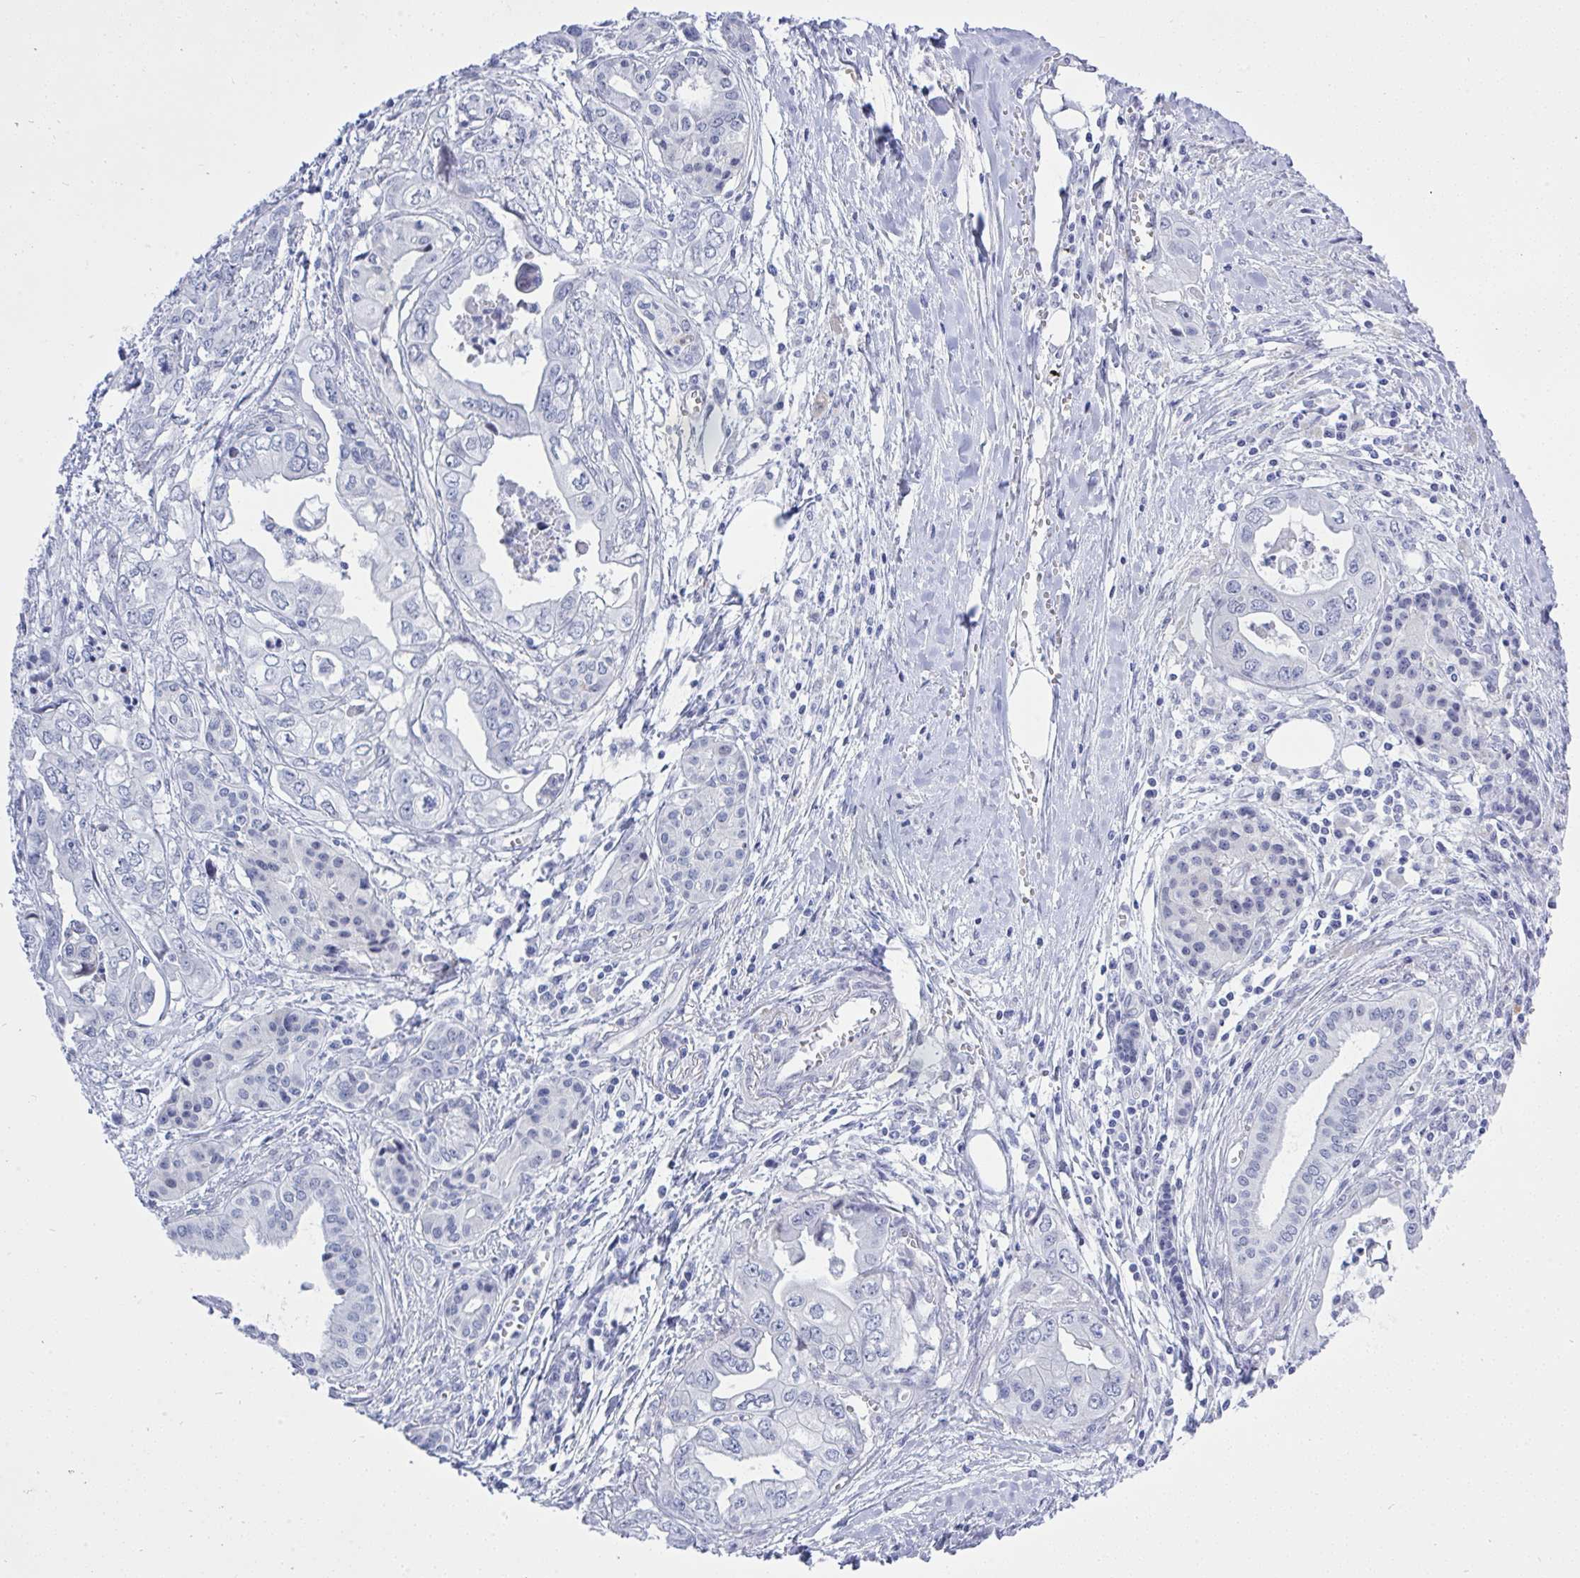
{"staining": {"intensity": "negative", "quantity": "none", "location": "none"}, "tissue": "pancreatic cancer", "cell_type": "Tumor cells", "image_type": "cancer", "snomed": [{"axis": "morphology", "description": "Adenocarcinoma, NOS"}, {"axis": "topography", "description": "Pancreas"}], "caption": "This is an immunohistochemistry (IHC) image of human pancreatic cancer. There is no staining in tumor cells.", "gene": "MFSD4A", "patient": {"sex": "male", "age": 68}}